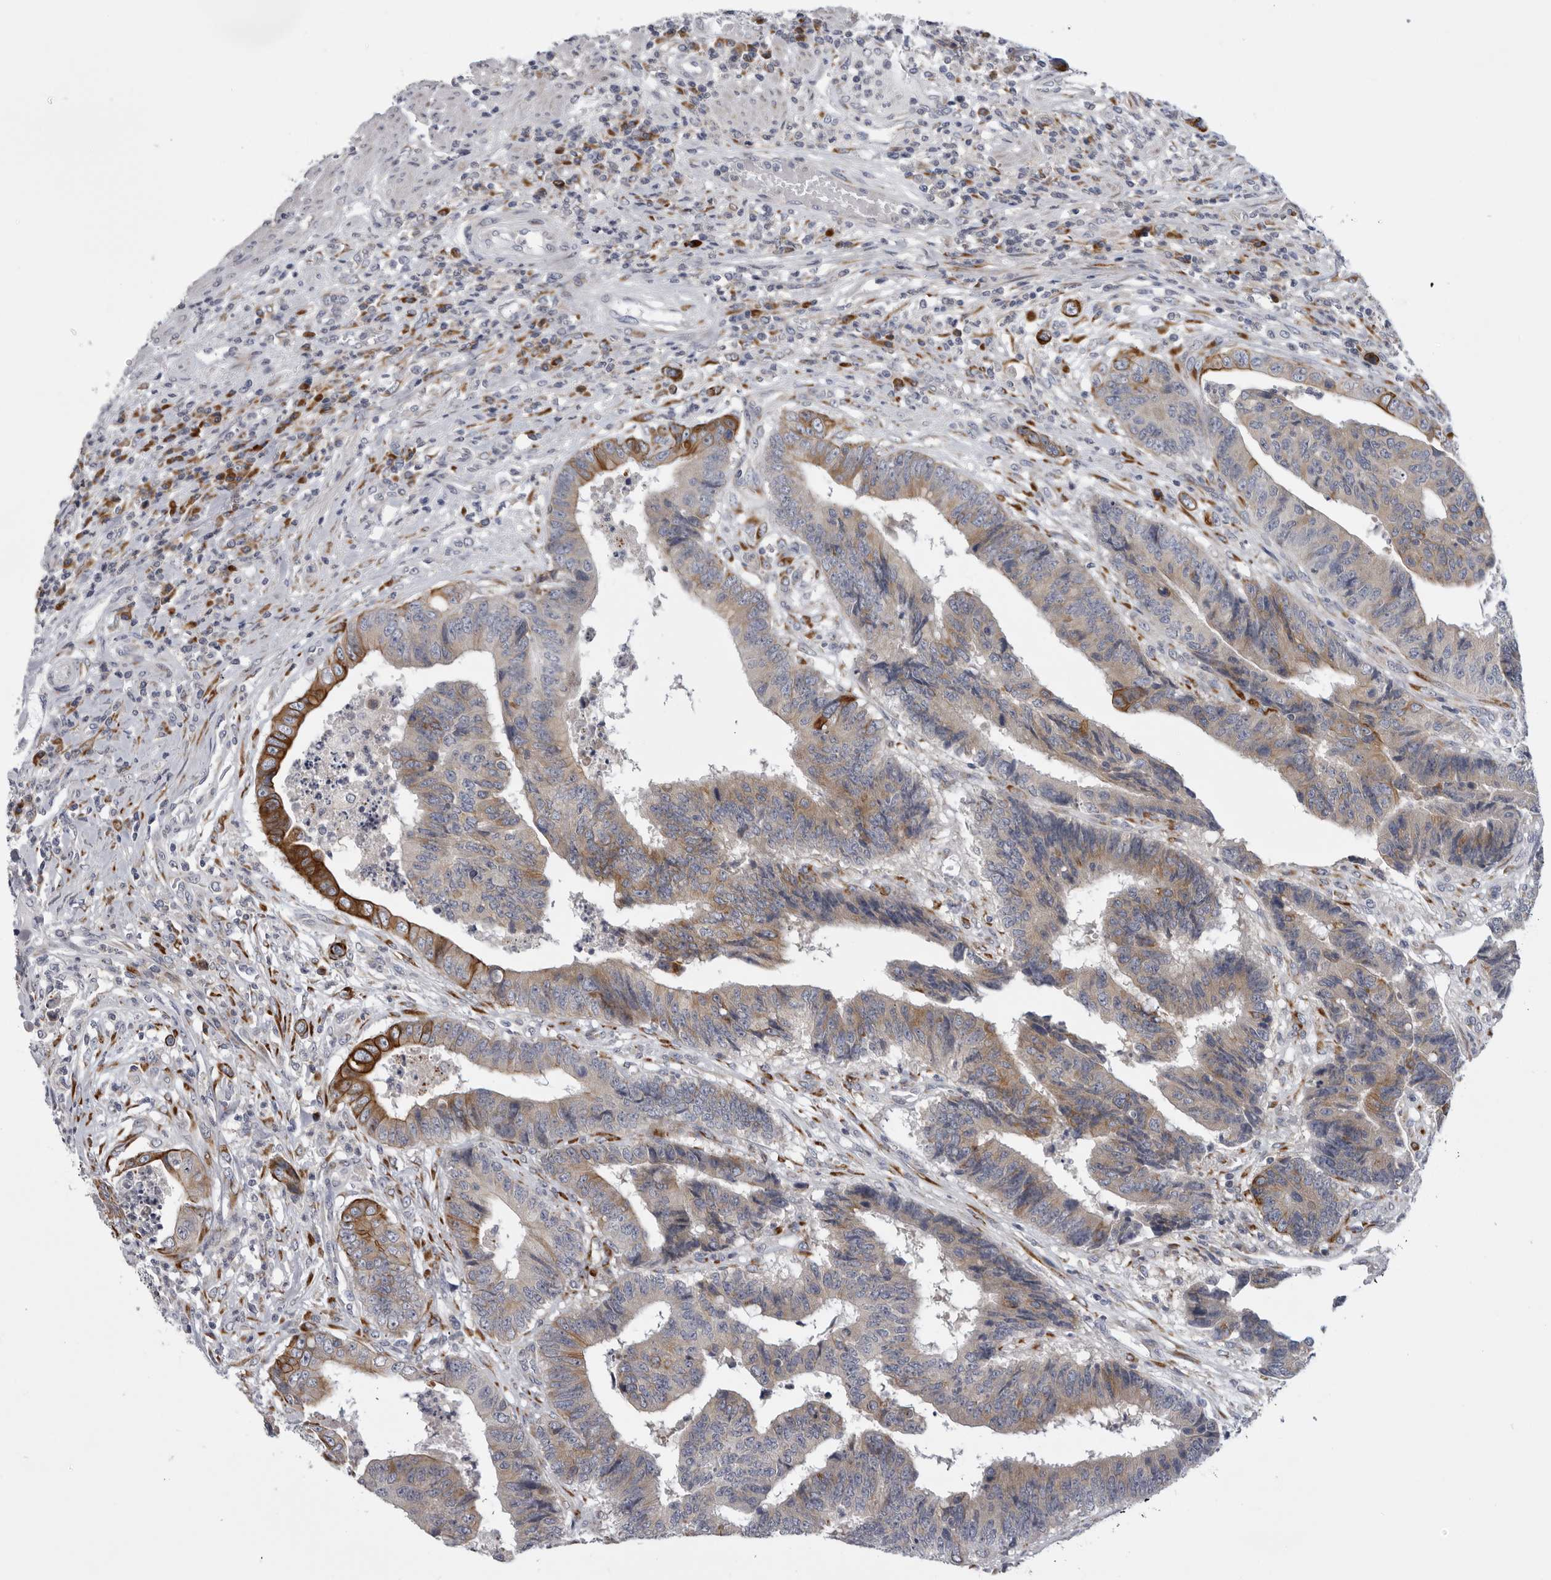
{"staining": {"intensity": "moderate", "quantity": "25%-75%", "location": "cytoplasmic/membranous"}, "tissue": "colorectal cancer", "cell_type": "Tumor cells", "image_type": "cancer", "snomed": [{"axis": "morphology", "description": "Adenocarcinoma, NOS"}, {"axis": "topography", "description": "Rectum"}], "caption": "Protein staining of colorectal cancer tissue exhibits moderate cytoplasmic/membranous staining in approximately 25%-75% of tumor cells.", "gene": "USP24", "patient": {"sex": "male", "age": 84}}